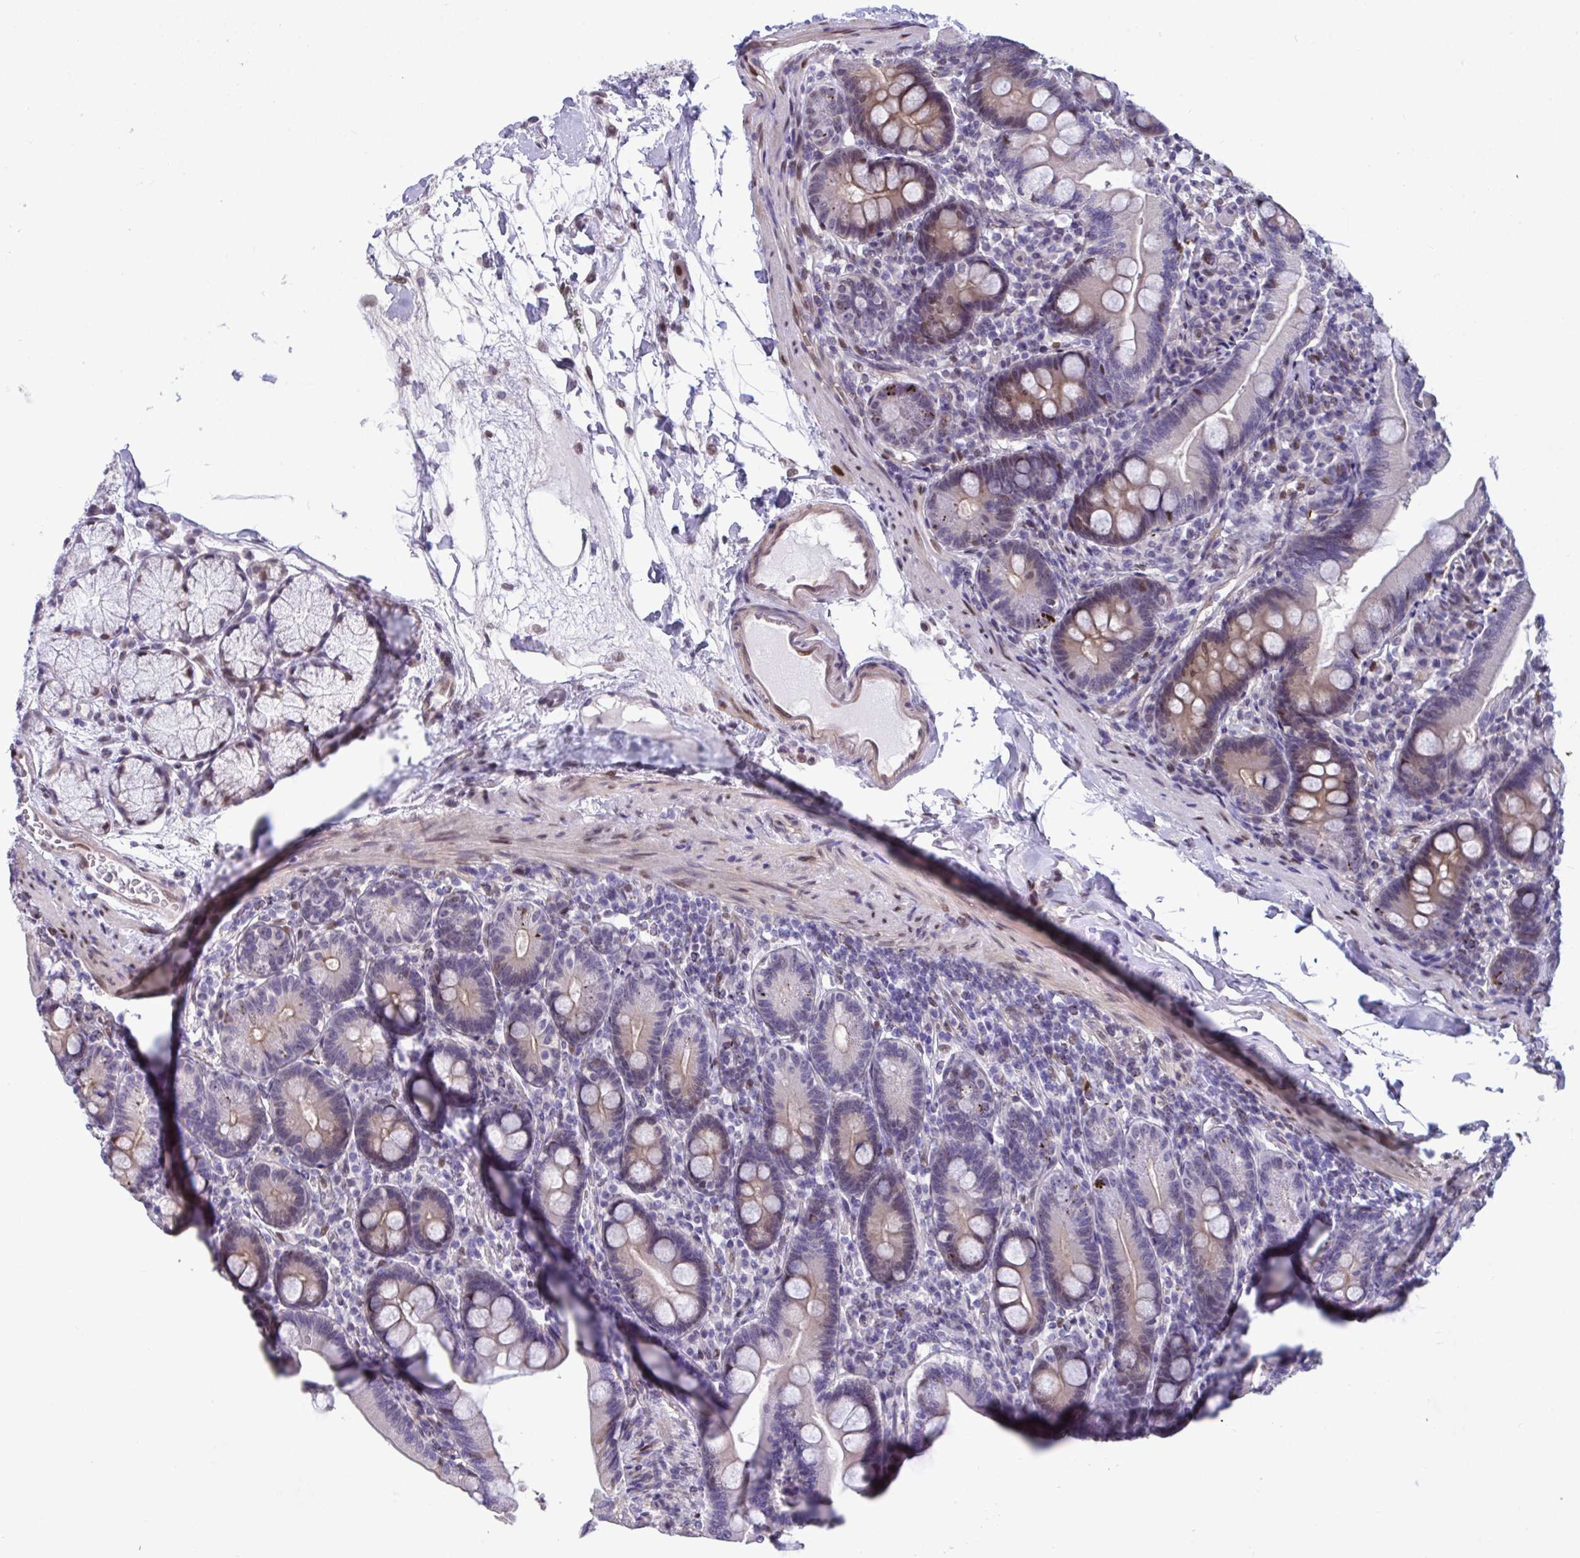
{"staining": {"intensity": "moderate", "quantity": "25%-75%", "location": "cytoplasmic/membranous,nuclear"}, "tissue": "duodenum", "cell_type": "Glandular cells", "image_type": "normal", "snomed": [{"axis": "morphology", "description": "Normal tissue, NOS"}, {"axis": "topography", "description": "Duodenum"}], "caption": "Duodenum stained with immunohistochemistry displays moderate cytoplasmic/membranous,nuclear positivity in about 25%-75% of glandular cells. The staining is performed using DAB brown chromogen to label protein expression. The nuclei are counter-stained blue using hematoxylin.", "gene": "PELI1", "patient": {"sex": "female", "age": 67}}